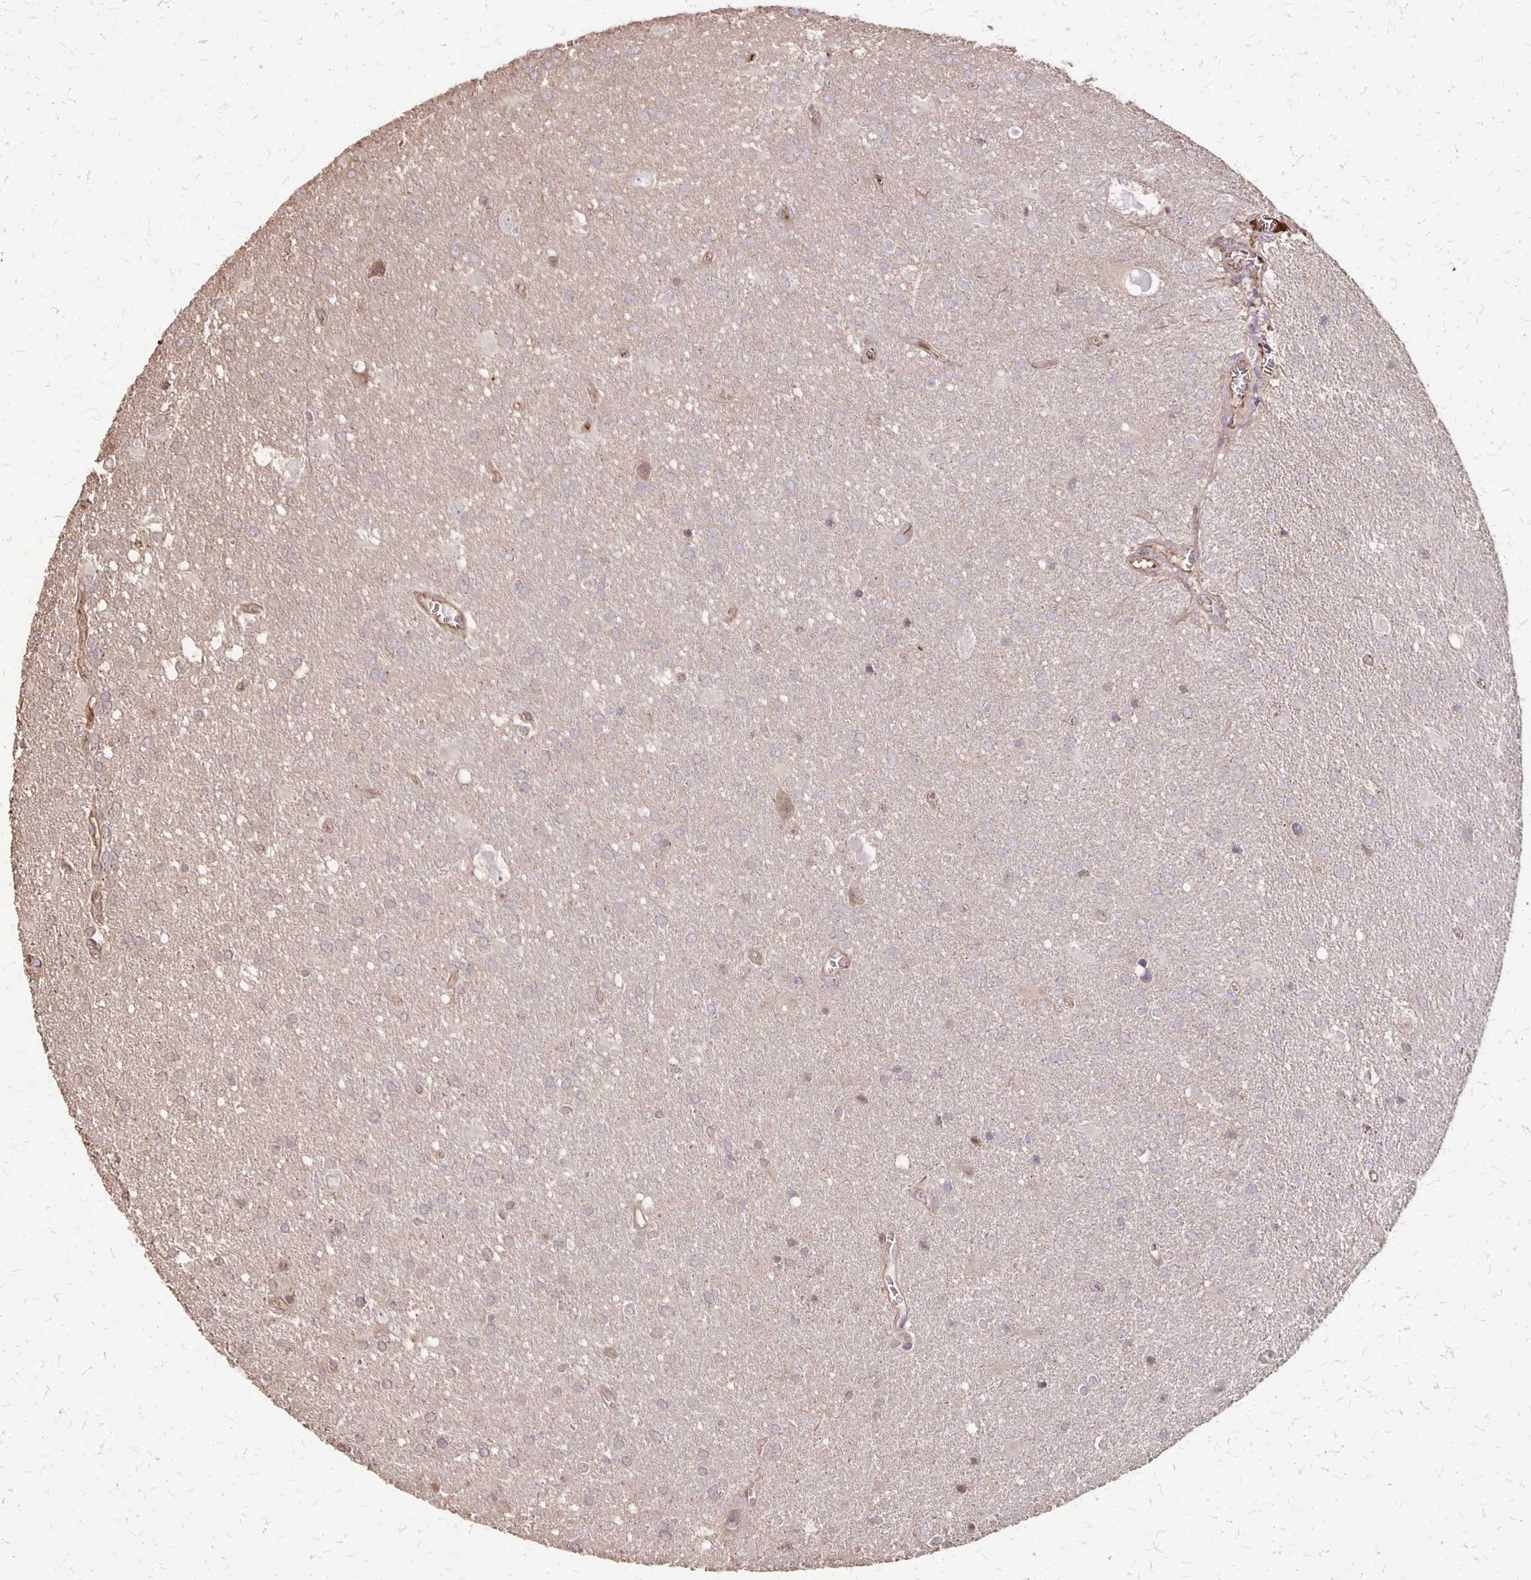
{"staining": {"intensity": "weak", "quantity": "<25%", "location": "cytoplasmic/membranous"}, "tissue": "glioma", "cell_type": "Tumor cells", "image_type": "cancer", "snomed": [{"axis": "morphology", "description": "Glioma, malignant, Low grade"}, {"axis": "topography", "description": "Brain"}], "caption": "Immunohistochemistry image of human malignant low-grade glioma stained for a protein (brown), which demonstrates no staining in tumor cells.", "gene": "PROM2", "patient": {"sex": "male", "age": 66}}